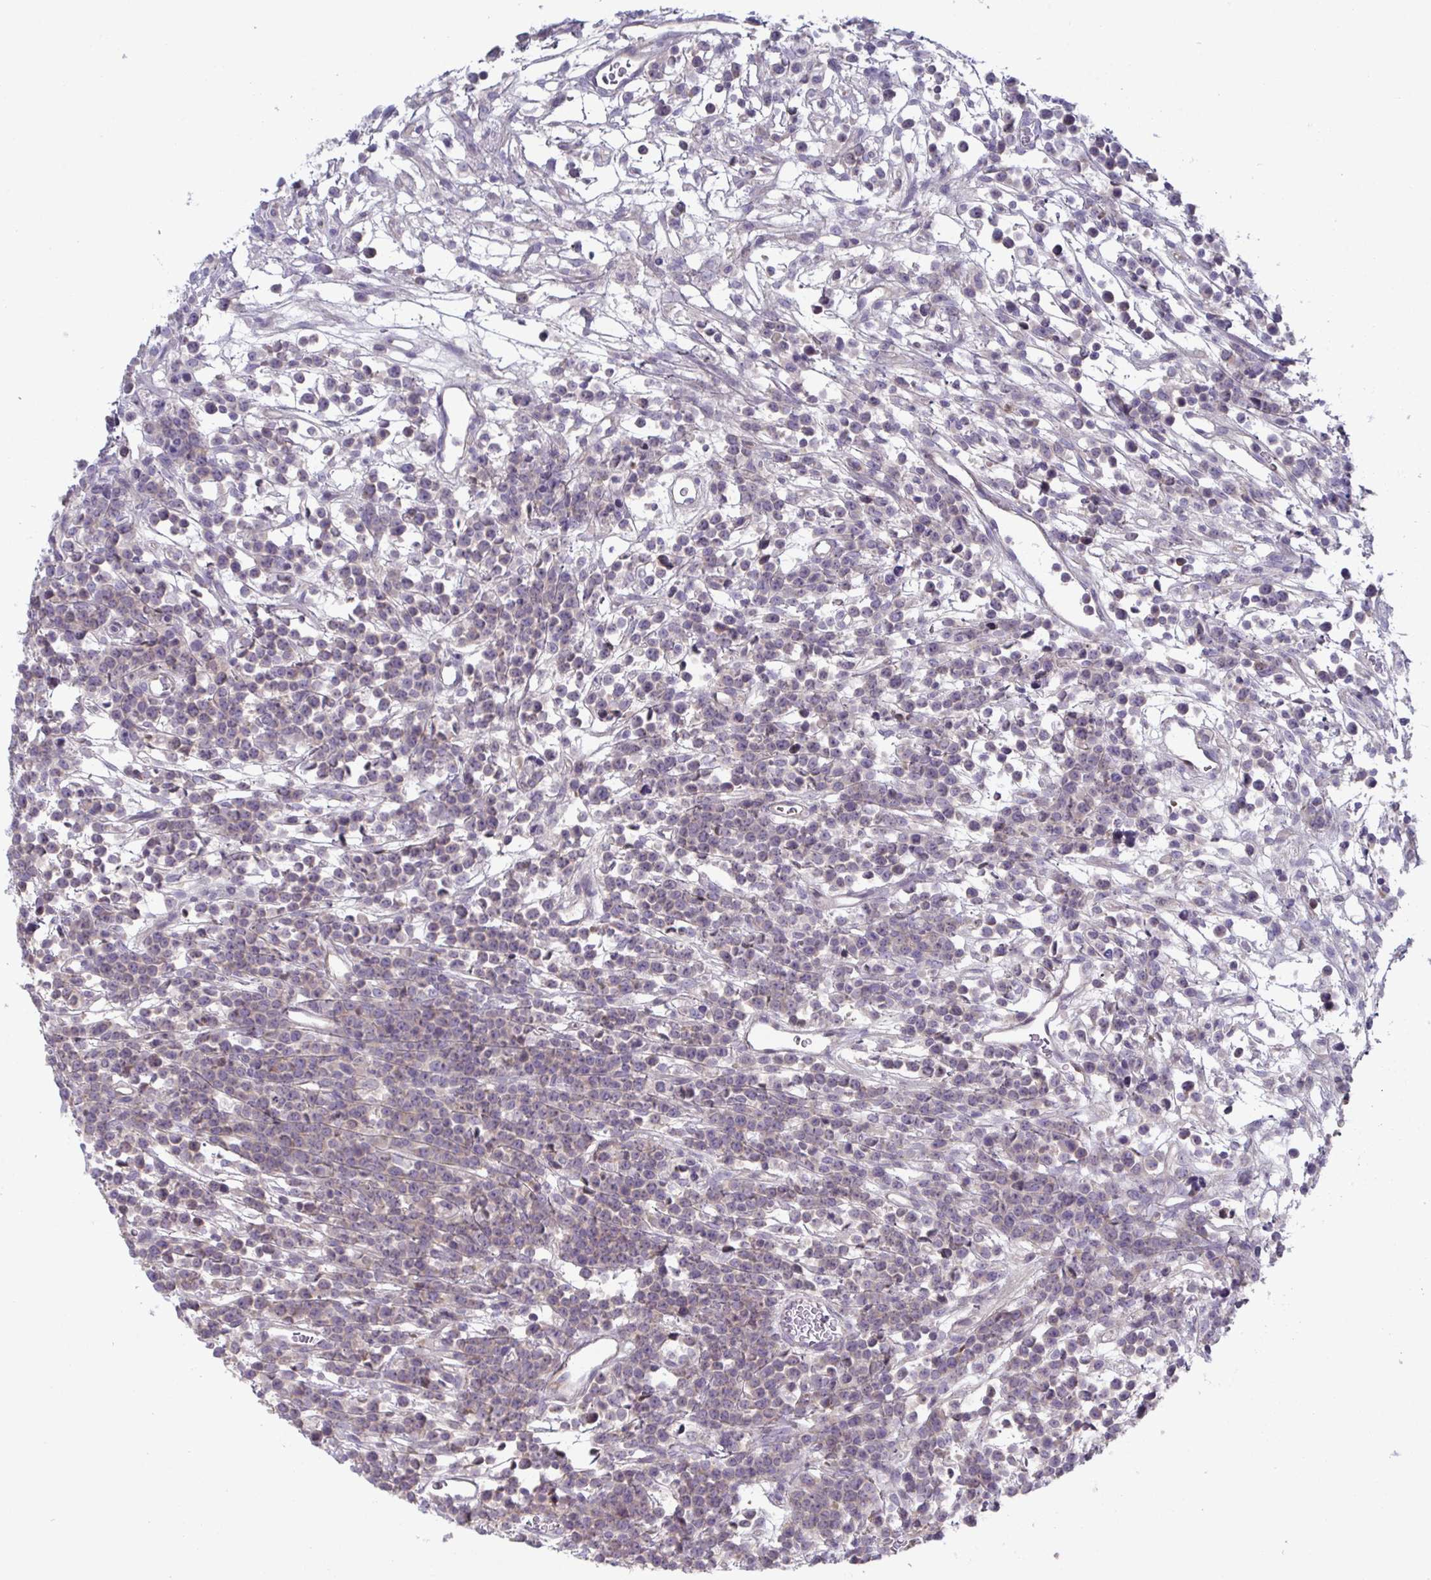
{"staining": {"intensity": "weak", "quantity": "25%-75%", "location": "cytoplasmic/membranous"}, "tissue": "lymphoma", "cell_type": "Tumor cells", "image_type": "cancer", "snomed": [{"axis": "morphology", "description": "Malignant lymphoma, non-Hodgkin's type, High grade"}, {"axis": "topography", "description": "Ovary"}], "caption": "High-grade malignant lymphoma, non-Hodgkin's type tissue reveals weak cytoplasmic/membranous staining in about 25%-75% of tumor cells, visualized by immunohistochemistry. (Brightfield microscopy of DAB IHC at high magnification).", "gene": "STK26", "patient": {"sex": "female", "age": 56}}